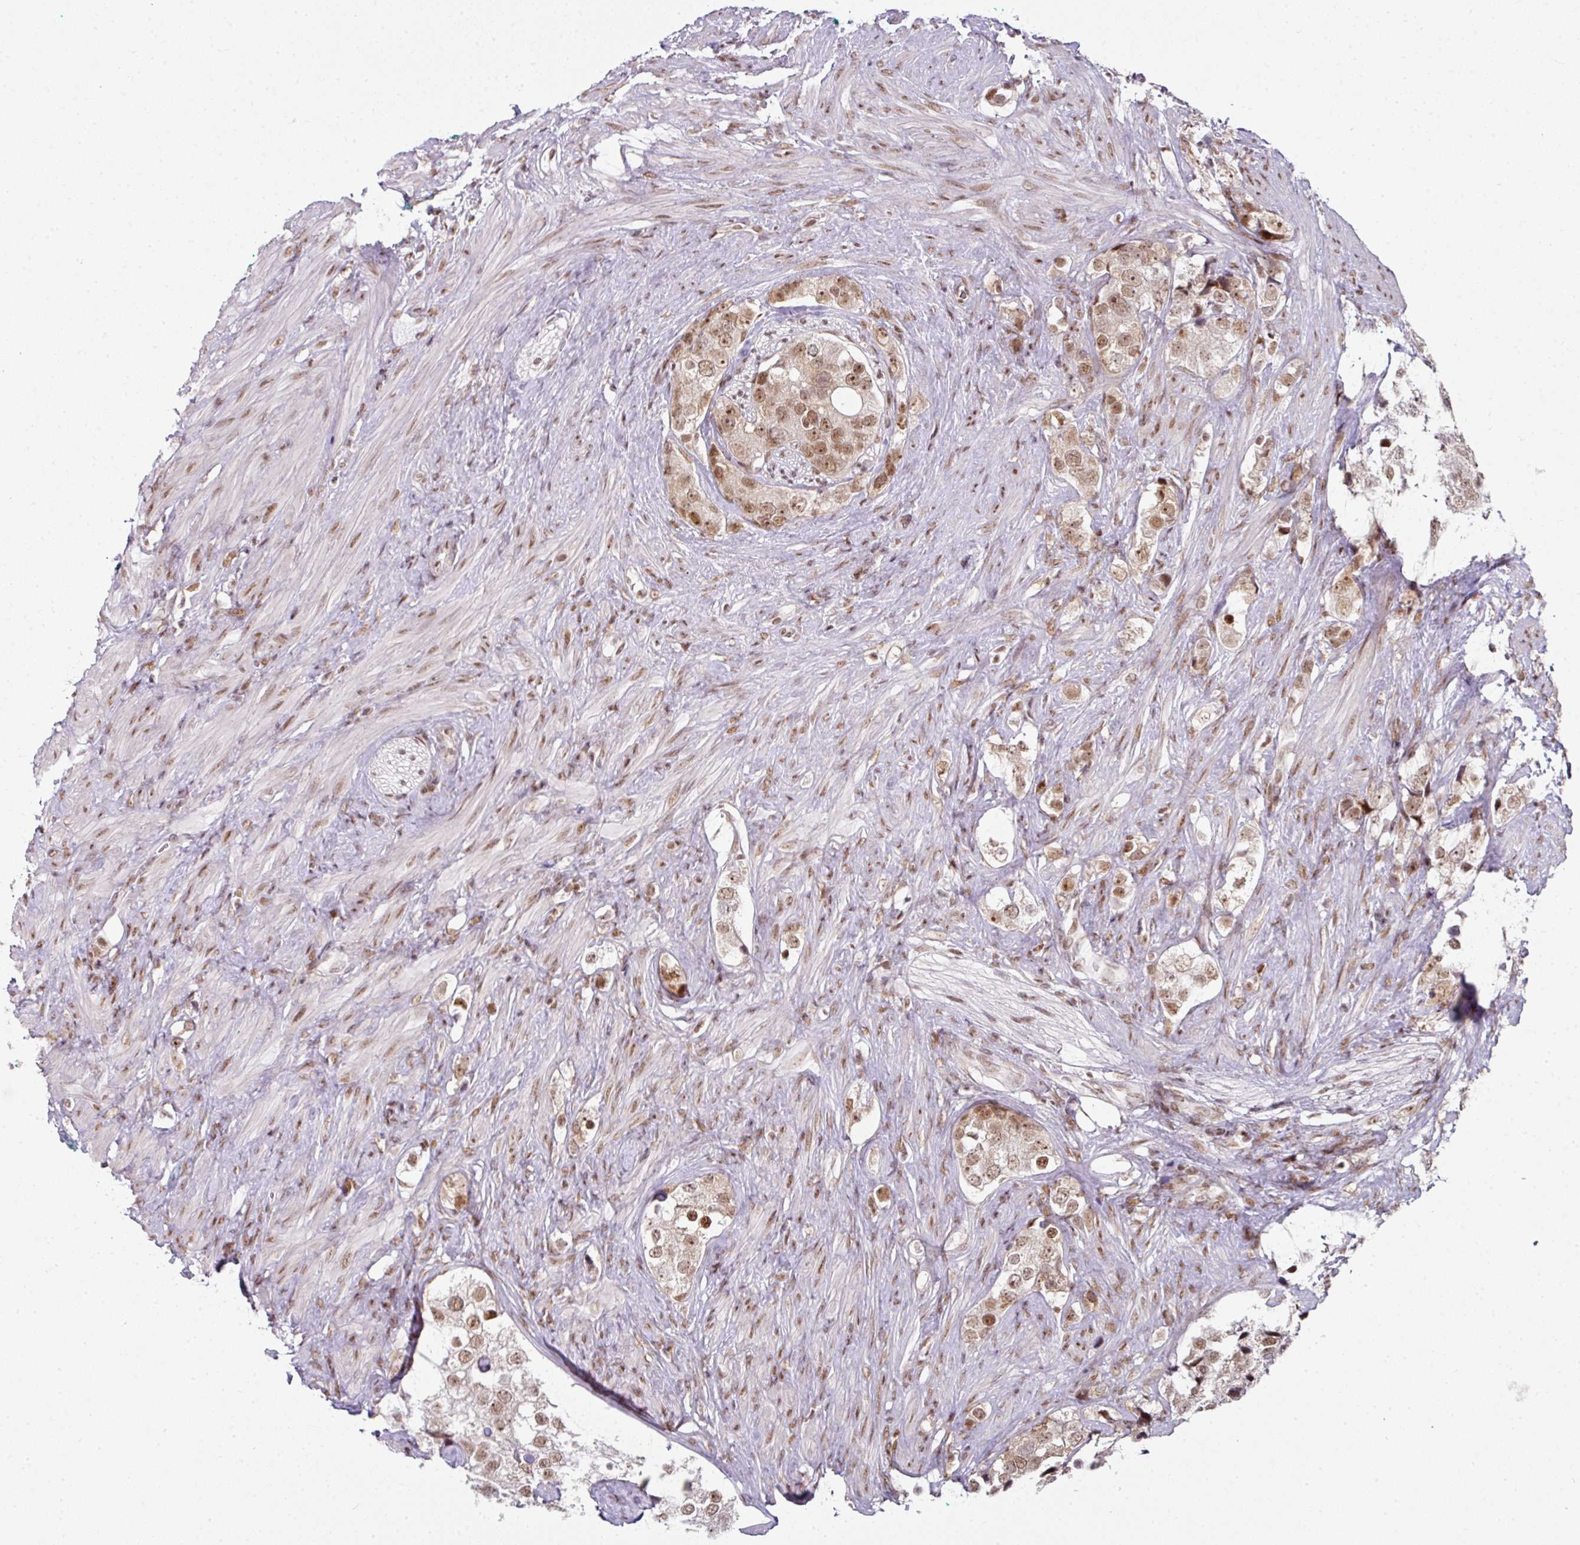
{"staining": {"intensity": "moderate", "quantity": ">75%", "location": "nuclear"}, "tissue": "prostate cancer", "cell_type": "Tumor cells", "image_type": "cancer", "snomed": [{"axis": "morphology", "description": "Adenocarcinoma, High grade"}, {"axis": "topography", "description": "Prostate"}], "caption": "Protein analysis of prostate cancer (adenocarcinoma (high-grade)) tissue shows moderate nuclear staining in about >75% of tumor cells.", "gene": "NFYA", "patient": {"sex": "male", "age": 49}}